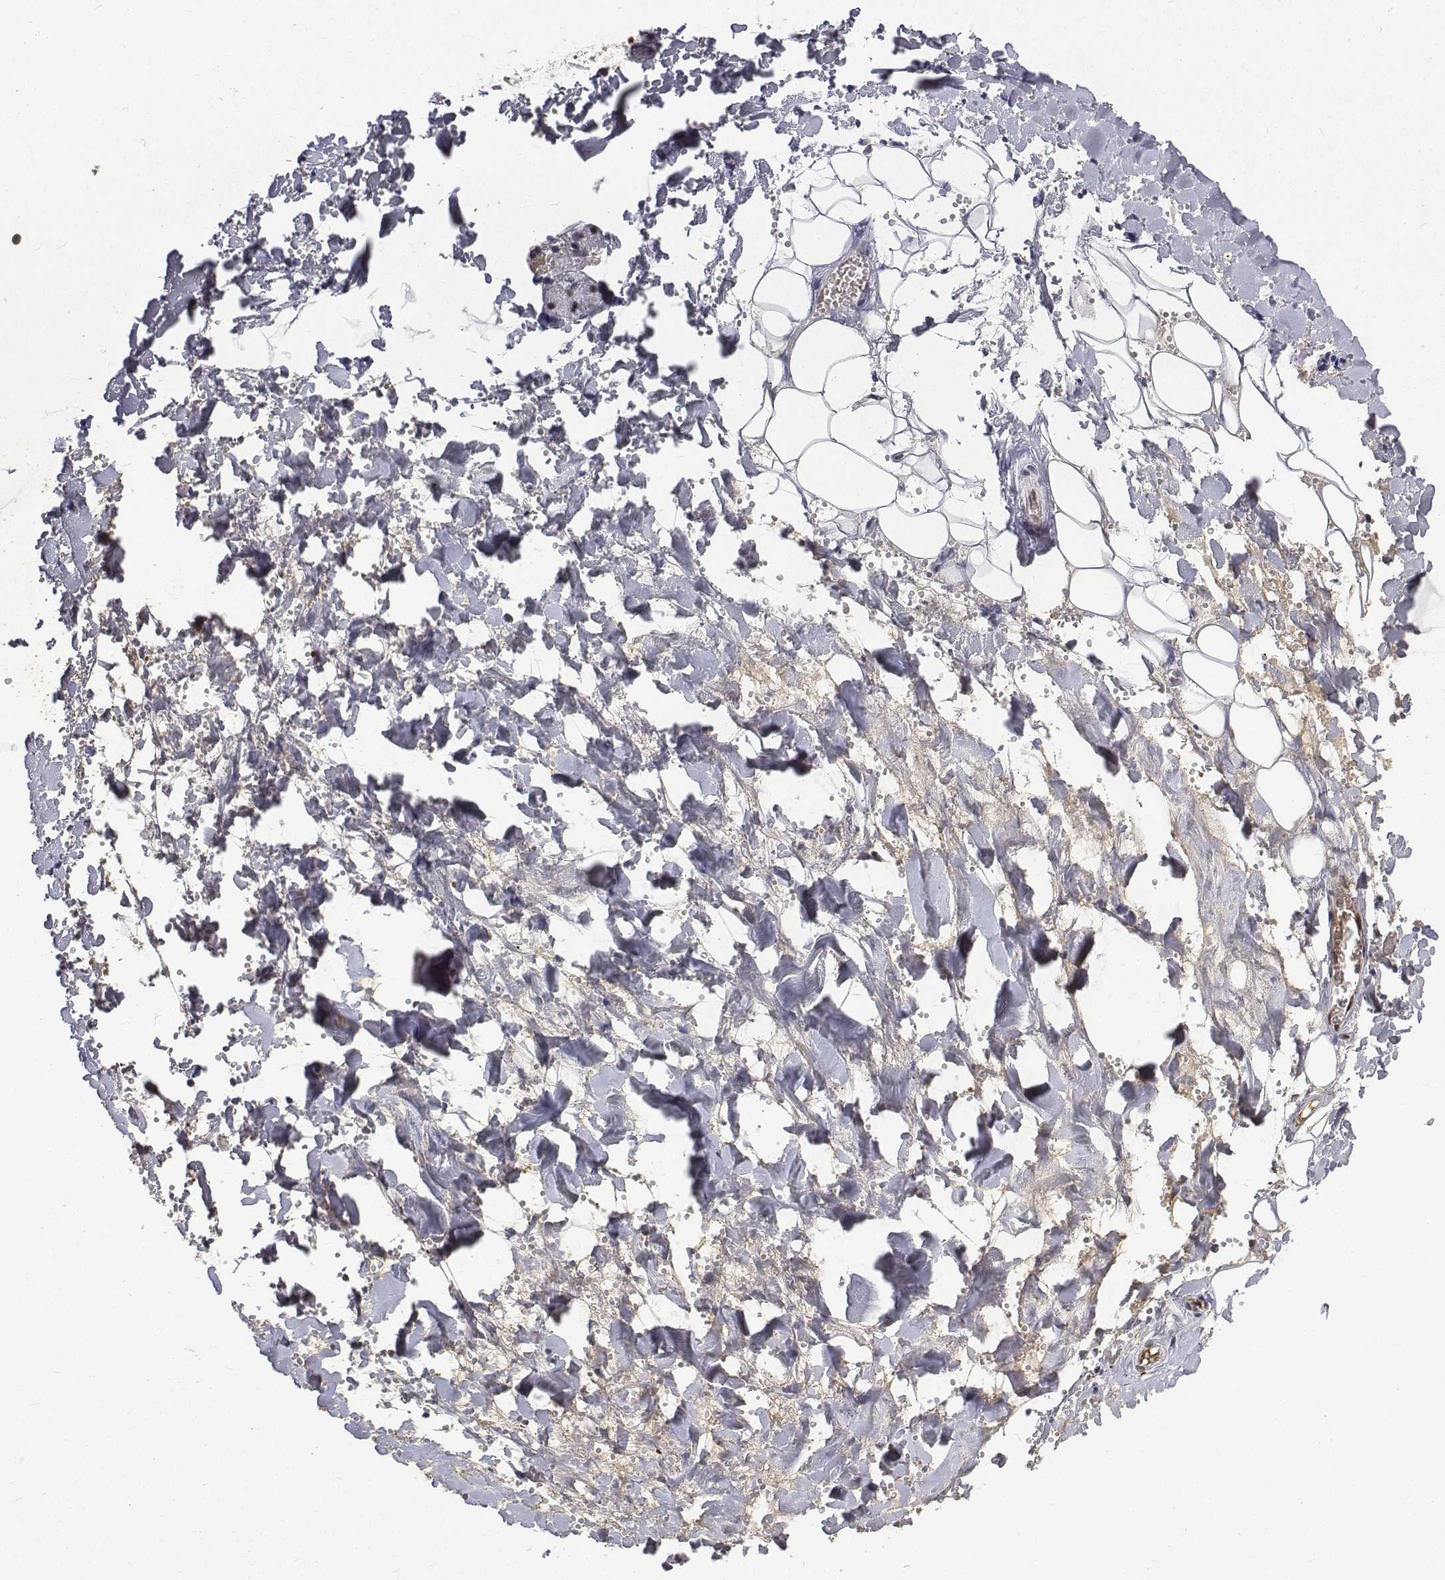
{"staining": {"intensity": "strong", "quantity": ">75%", "location": "nuclear"}, "tissue": "salivary gland", "cell_type": "Glandular cells", "image_type": "normal", "snomed": [{"axis": "morphology", "description": "Normal tissue, NOS"}, {"axis": "topography", "description": "Salivary gland"}], "caption": "This is a photomicrograph of IHC staining of benign salivary gland, which shows strong expression in the nuclear of glandular cells.", "gene": "ATRX", "patient": {"sex": "male", "age": 38}}